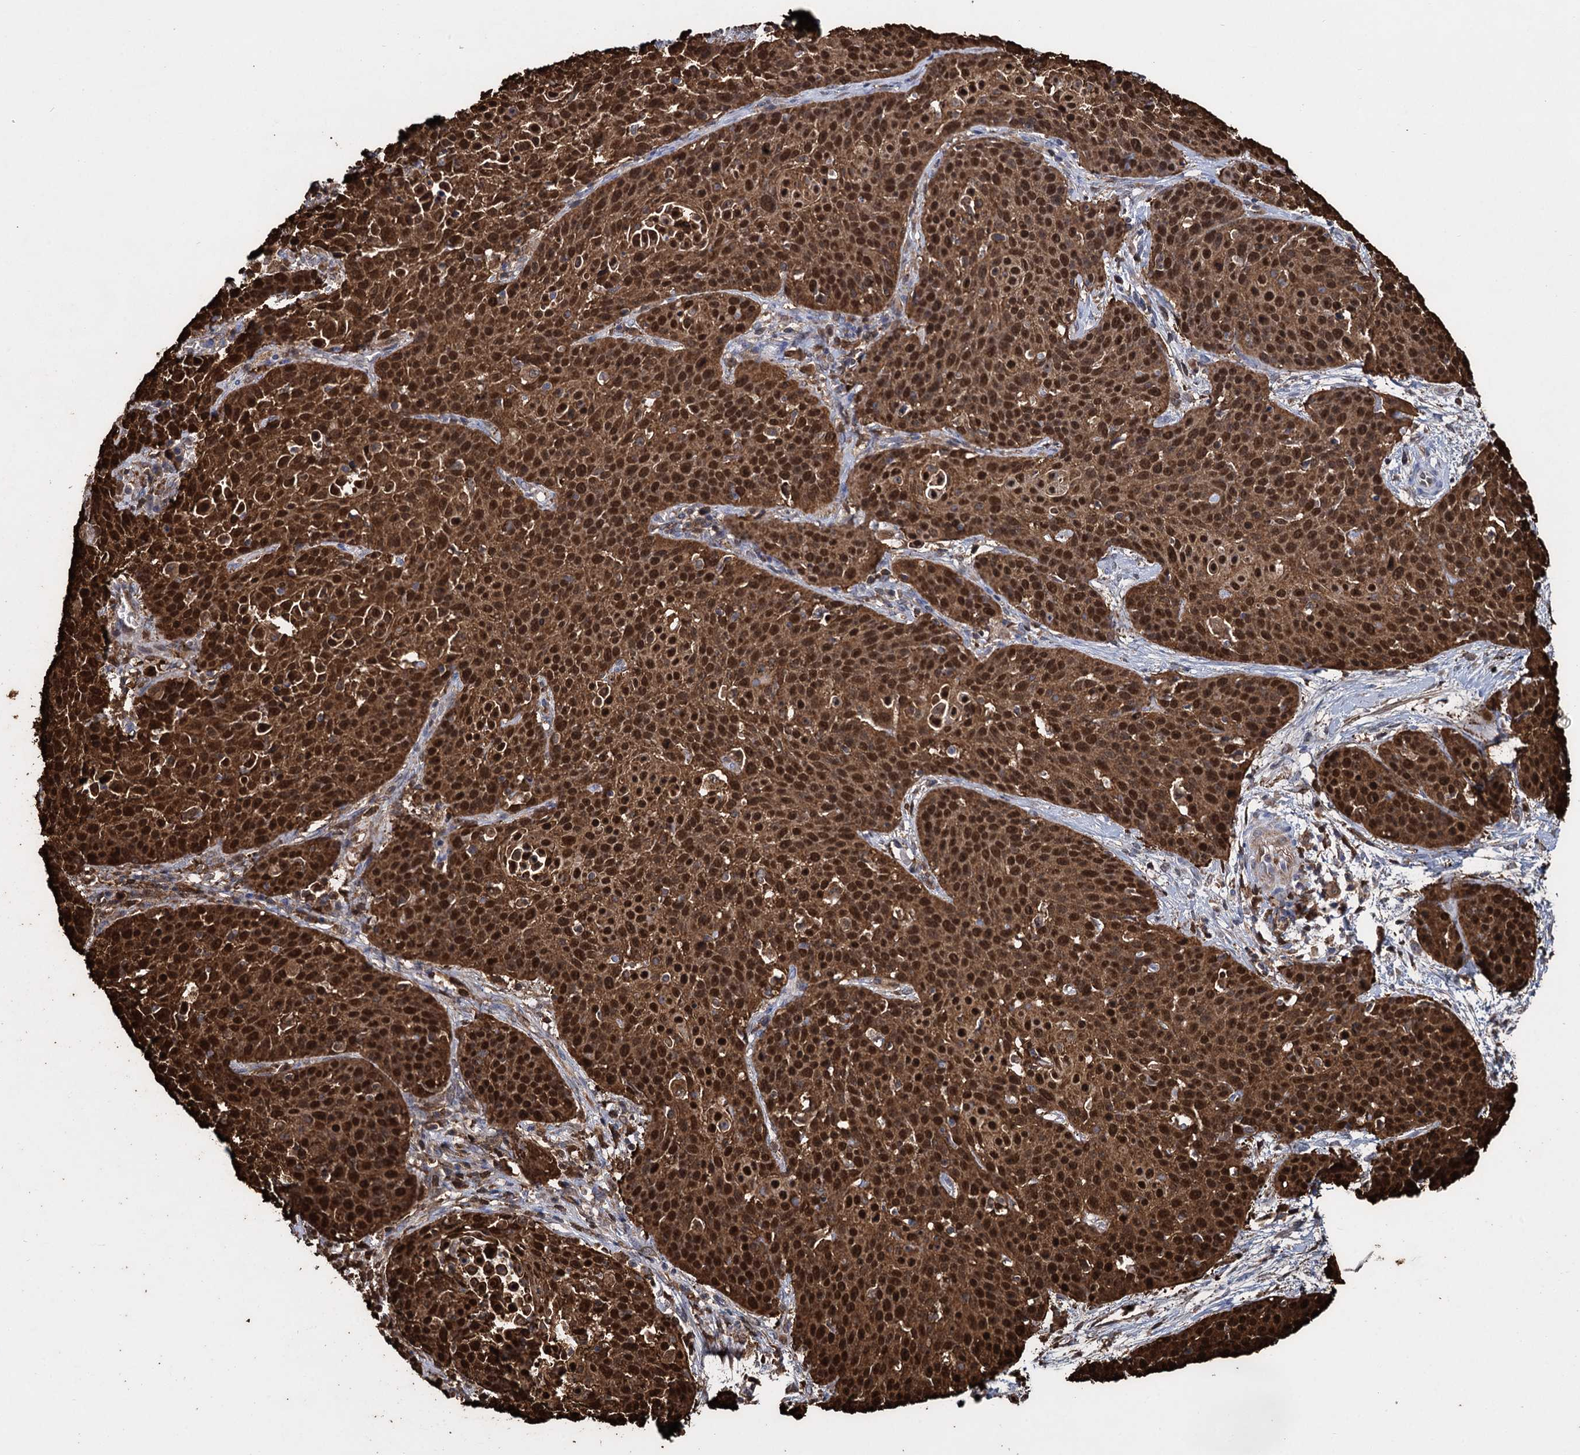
{"staining": {"intensity": "strong", "quantity": ">75%", "location": "cytoplasmic/membranous,nuclear"}, "tissue": "cervical cancer", "cell_type": "Tumor cells", "image_type": "cancer", "snomed": [{"axis": "morphology", "description": "Squamous cell carcinoma, NOS"}, {"axis": "topography", "description": "Cervix"}], "caption": "Human squamous cell carcinoma (cervical) stained for a protein (brown) shows strong cytoplasmic/membranous and nuclear positive staining in about >75% of tumor cells.", "gene": "FABP5", "patient": {"sex": "female", "age": 38}}